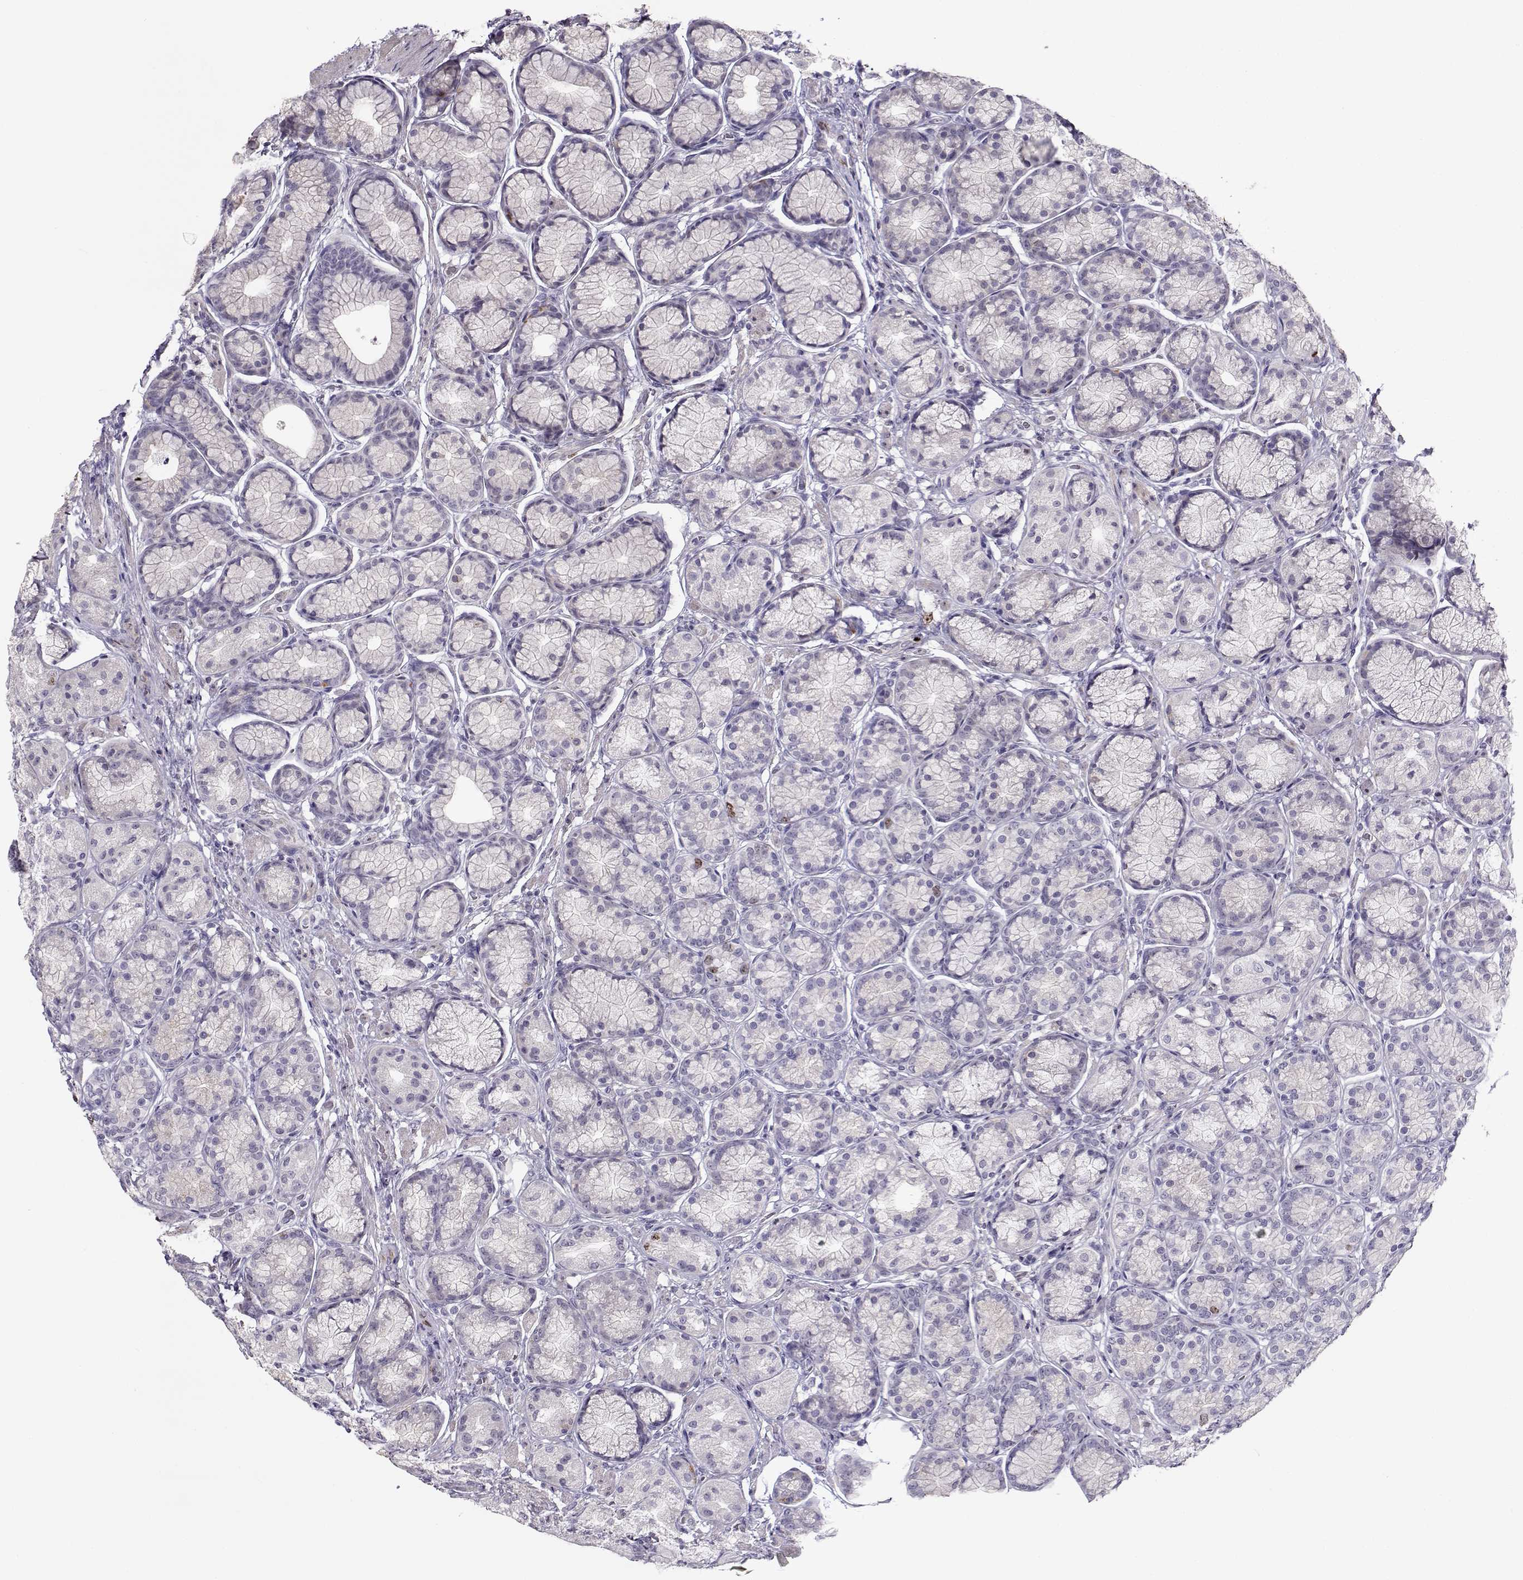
{"staining": {"intensity": "moderate", "quantity": "<25%", "location": "nuclear"}, "tissue": "stomach", "cell_type": "Glandular cells", "image_type": "normal", "snomed": [{"axis": "morphology", "description": "Normal tissue, NOS"}, {"axis": "morphology", "description": "Adenocarcinoma, NOS"}, {"axis": "morphology", "description": "Adenocarcinoma, High grade"}, {"axis": "topography", "description": "Stomach, upper"}, {"axis": "topography", "description": "Stomach"}], "caption": "Glandular cells demonstrate moderate nuclear positivity in approximately <25% of cells in normal stomach.", "gene": "NPW", "patient": {"sex": "female", "age": 65}}